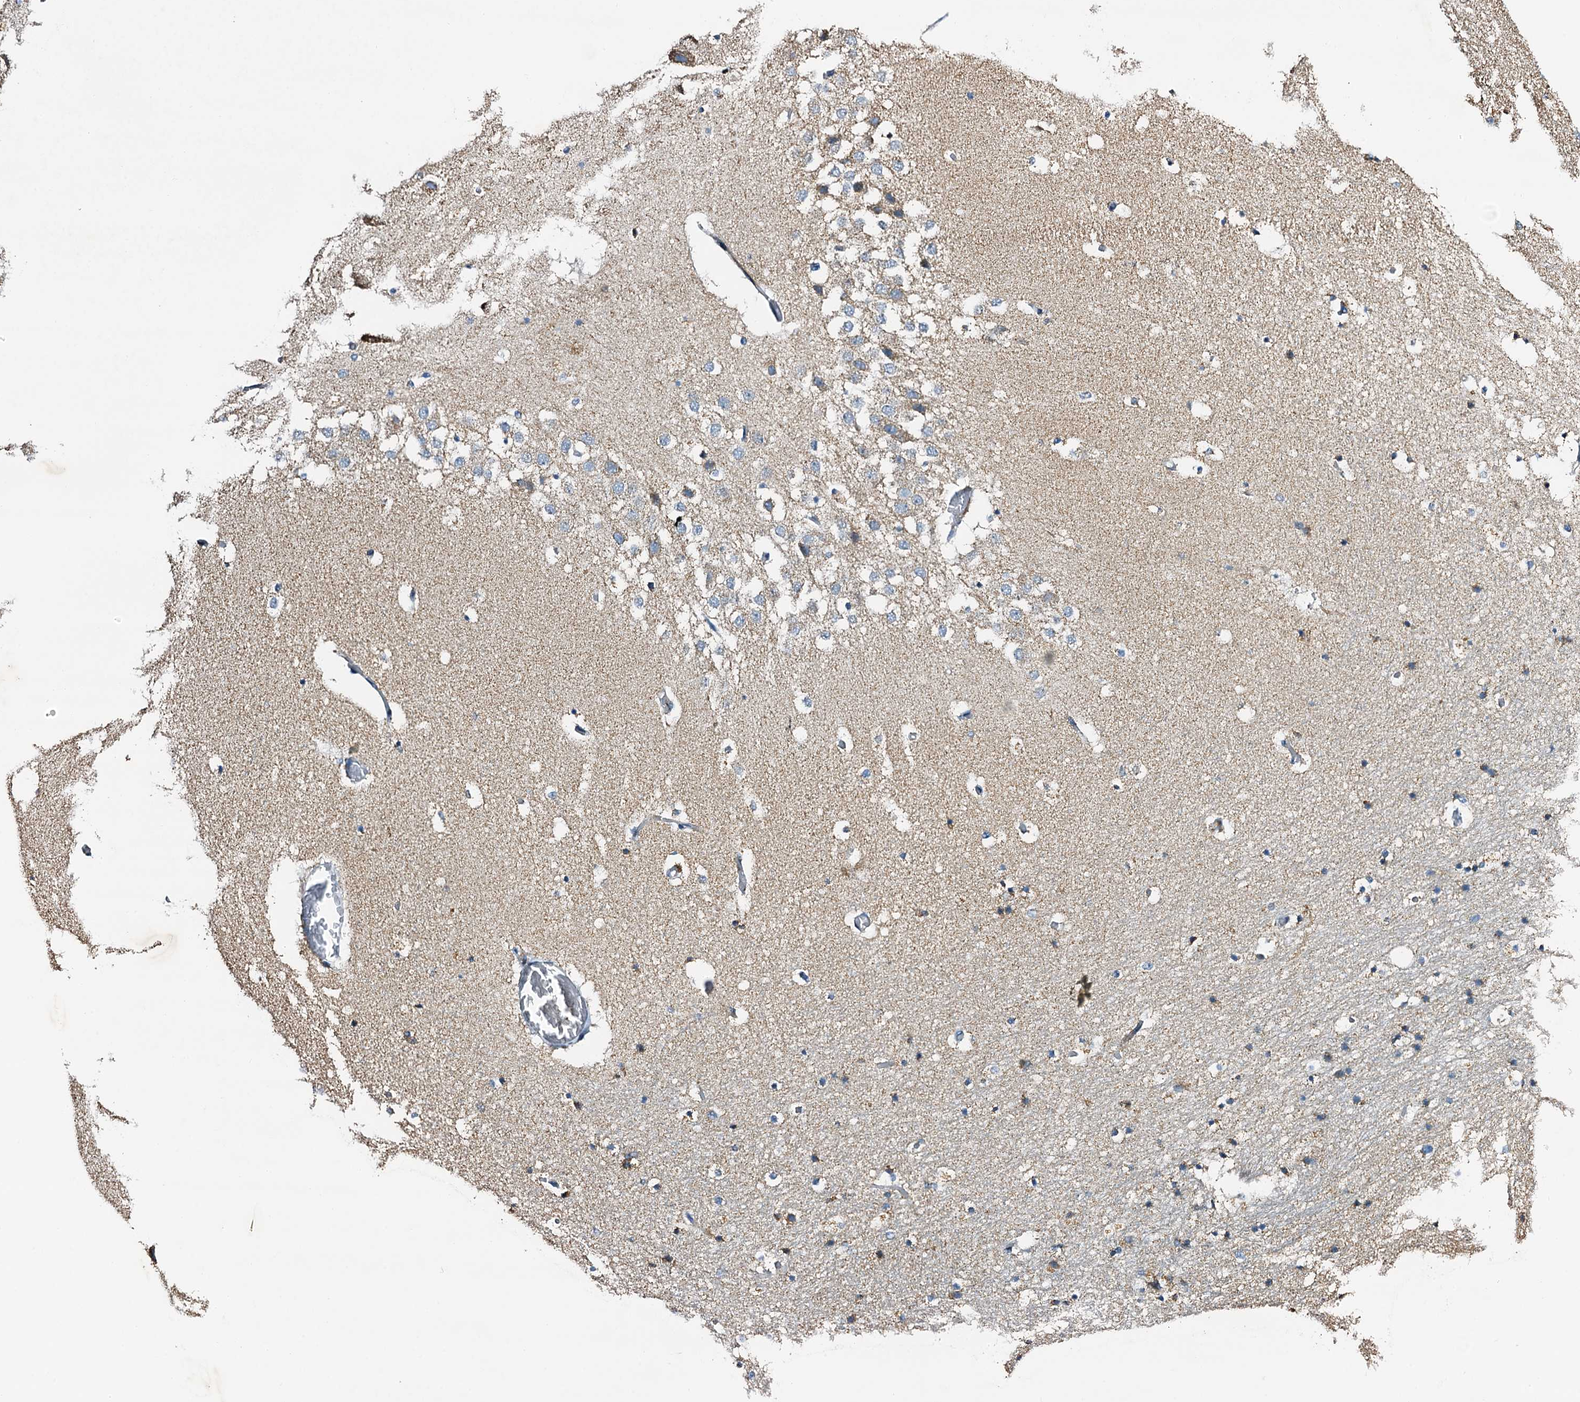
{"staining": {"intensity": "moderate", "quantity": "<25%", "location": "cytoplasmic/membranous"}, "tissue": "hippocampus", "cell_type": "Glial cells", "image_type": "normal", "snomed": [{"axis": "morphology", "description": "Normal tissue, NOS"}, {"axis": "topography", "description": "Hippocampus"}], "caption": "Immunohistochemical staining of benign human hippocampus displays low levels of moderate cytoplasmic/membranous expression in about <25% of glial cells.", "gene": "POC1A", "patient": {"sex": "female", "age": 52}}